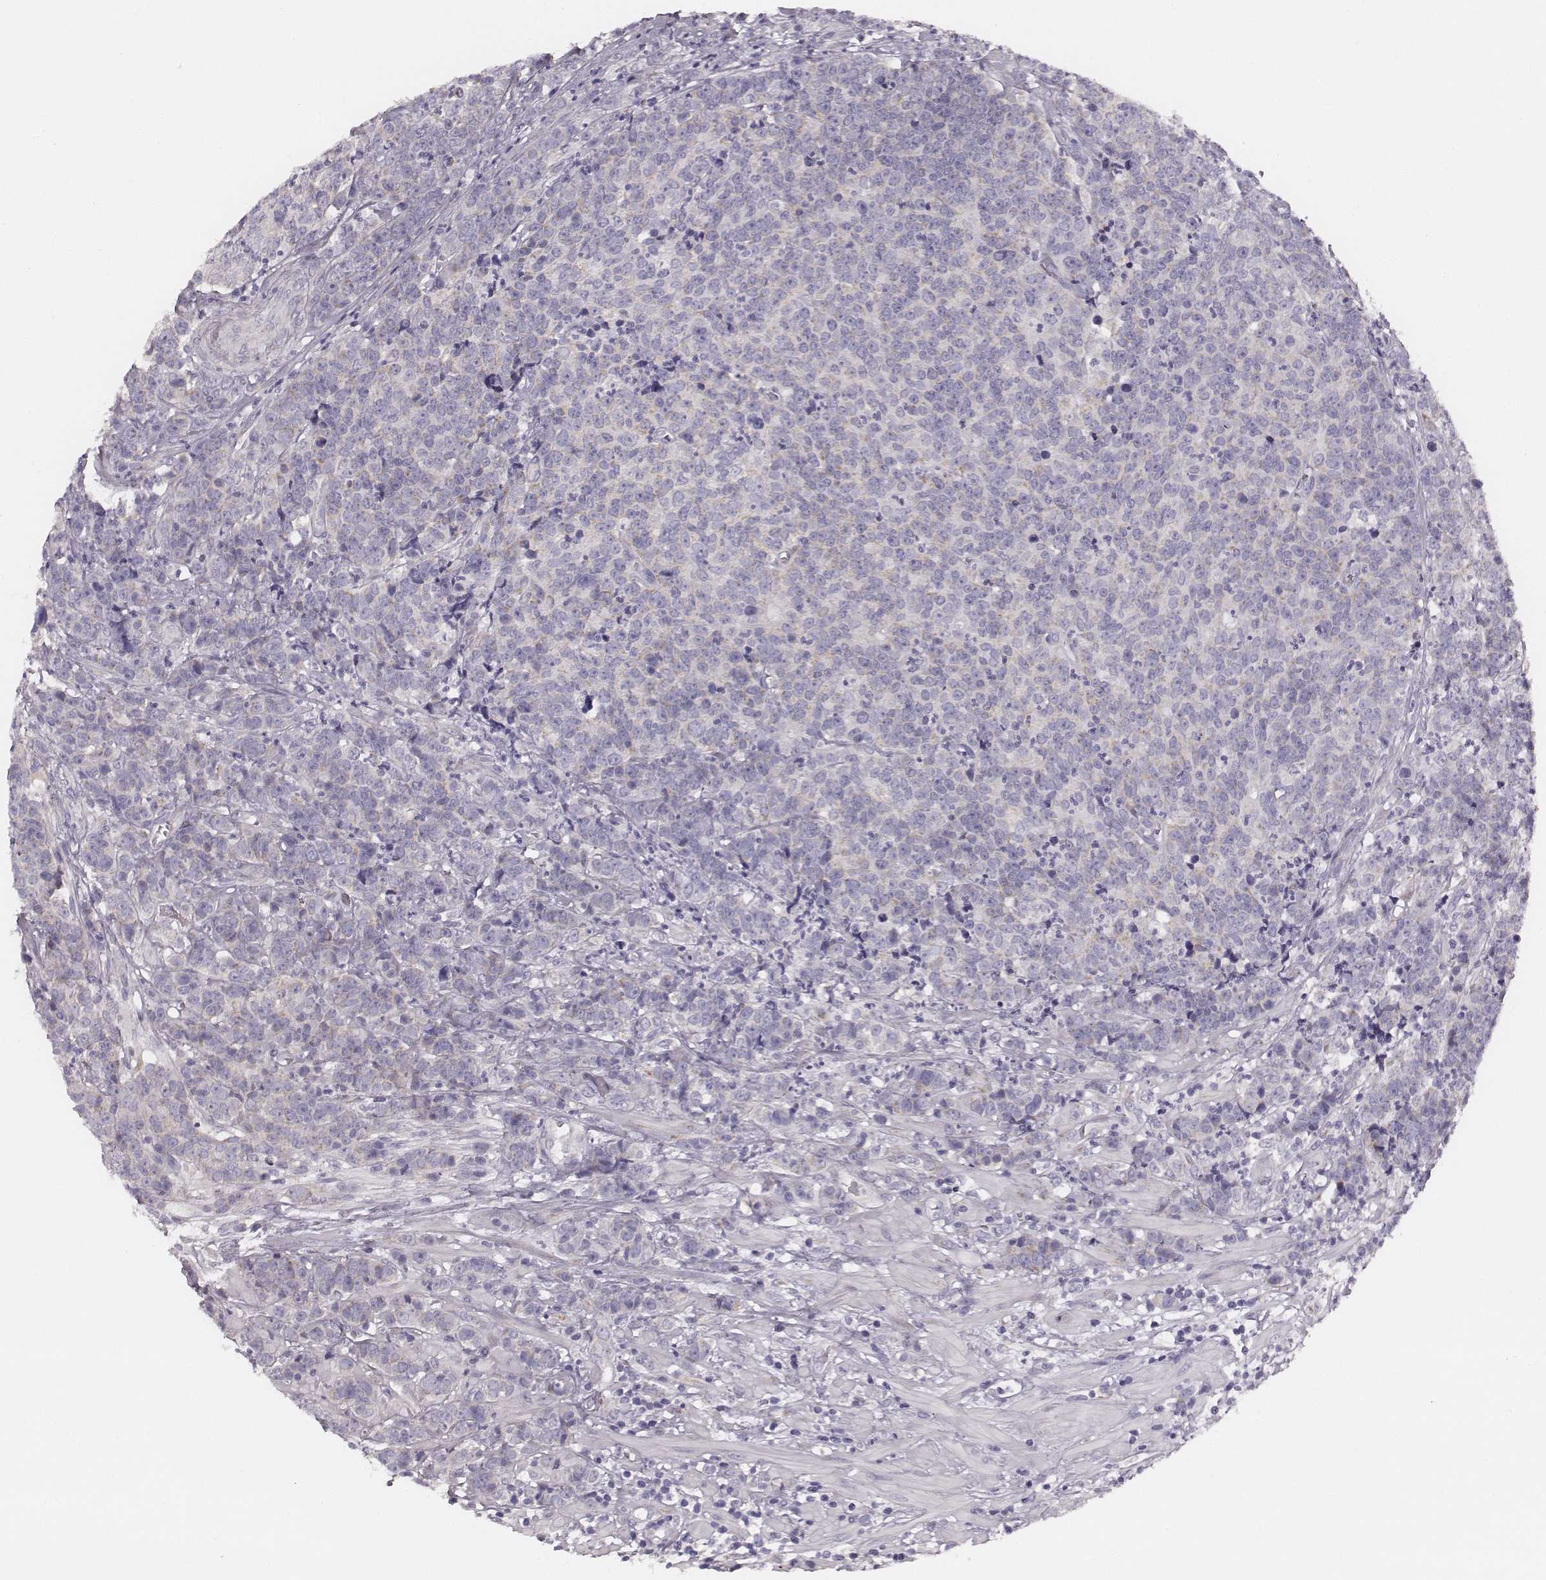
{"staining": {"intensity": "negative", "quantity": "none", "location": "none"}, "tissue": "prostate cancer", "cell_type": "Tumor cells", "image_type": "cancer", "snomed": [{"axis": "morphology", "description": "Adenocarcinoma, NOS"}, {"axis": "topography", "description": "Prostate"}], "caption": "Tumor cells show no significant protein expression in prostate cancer.", "gene": "UBL4B", "patient": {"sex": "male", "age": 67}}